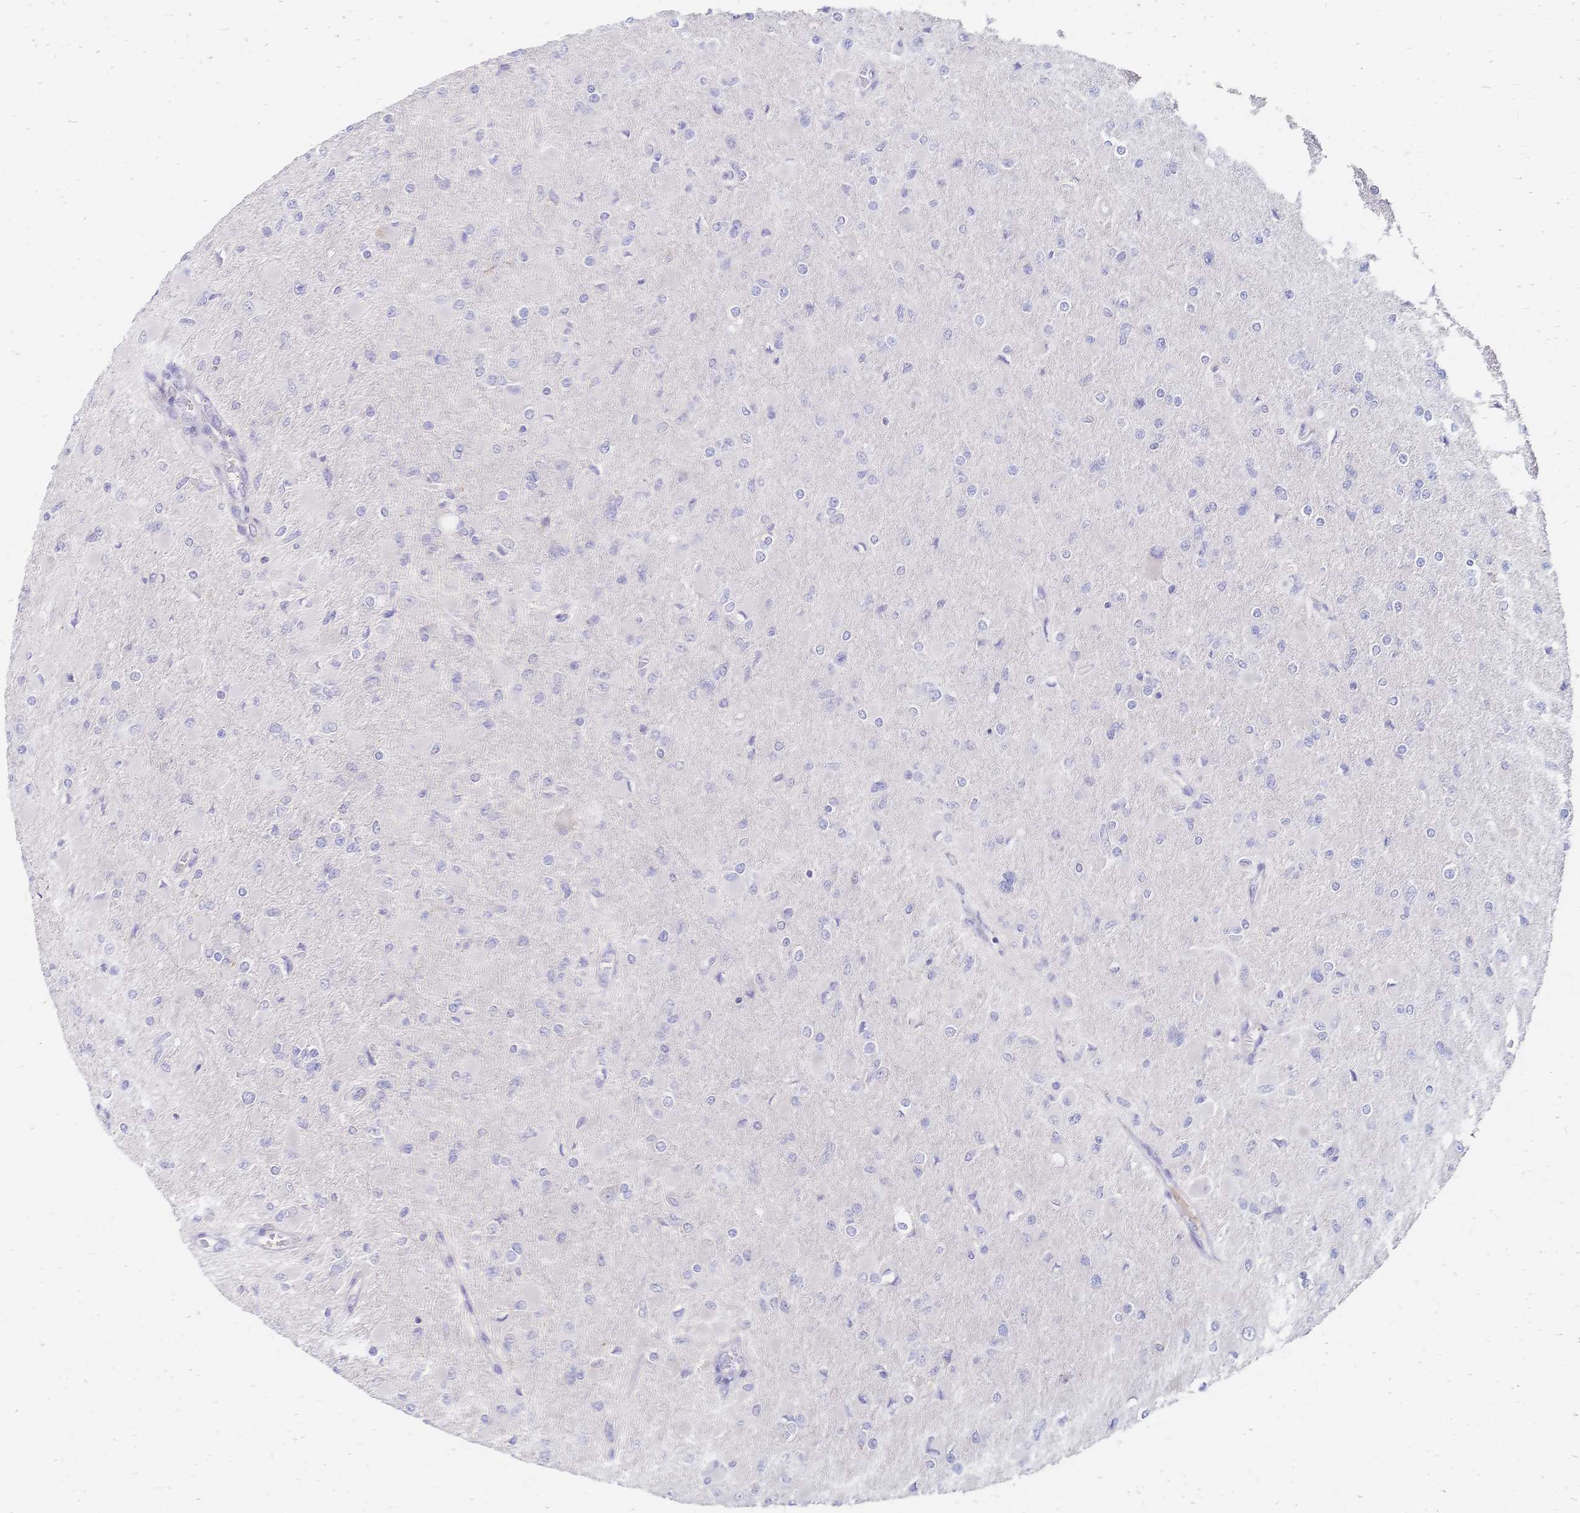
{"staining": {"intensity": "negative", "quantity": "none", "location": "none"}, "tissue": "glioma", "cell_type": "Tumor cells", "image_type": "cancer", "snomed": [{"axis": "morphology", "description": "Glioma, malignant, High grade"}, {"axis": "topography", "description": "Cerebral cortex"}], "caption": "There is no significant positivity in tumor cells of glioma.", "gene": "VWC2L", "patient": {"sex": "female", "age": 36}}